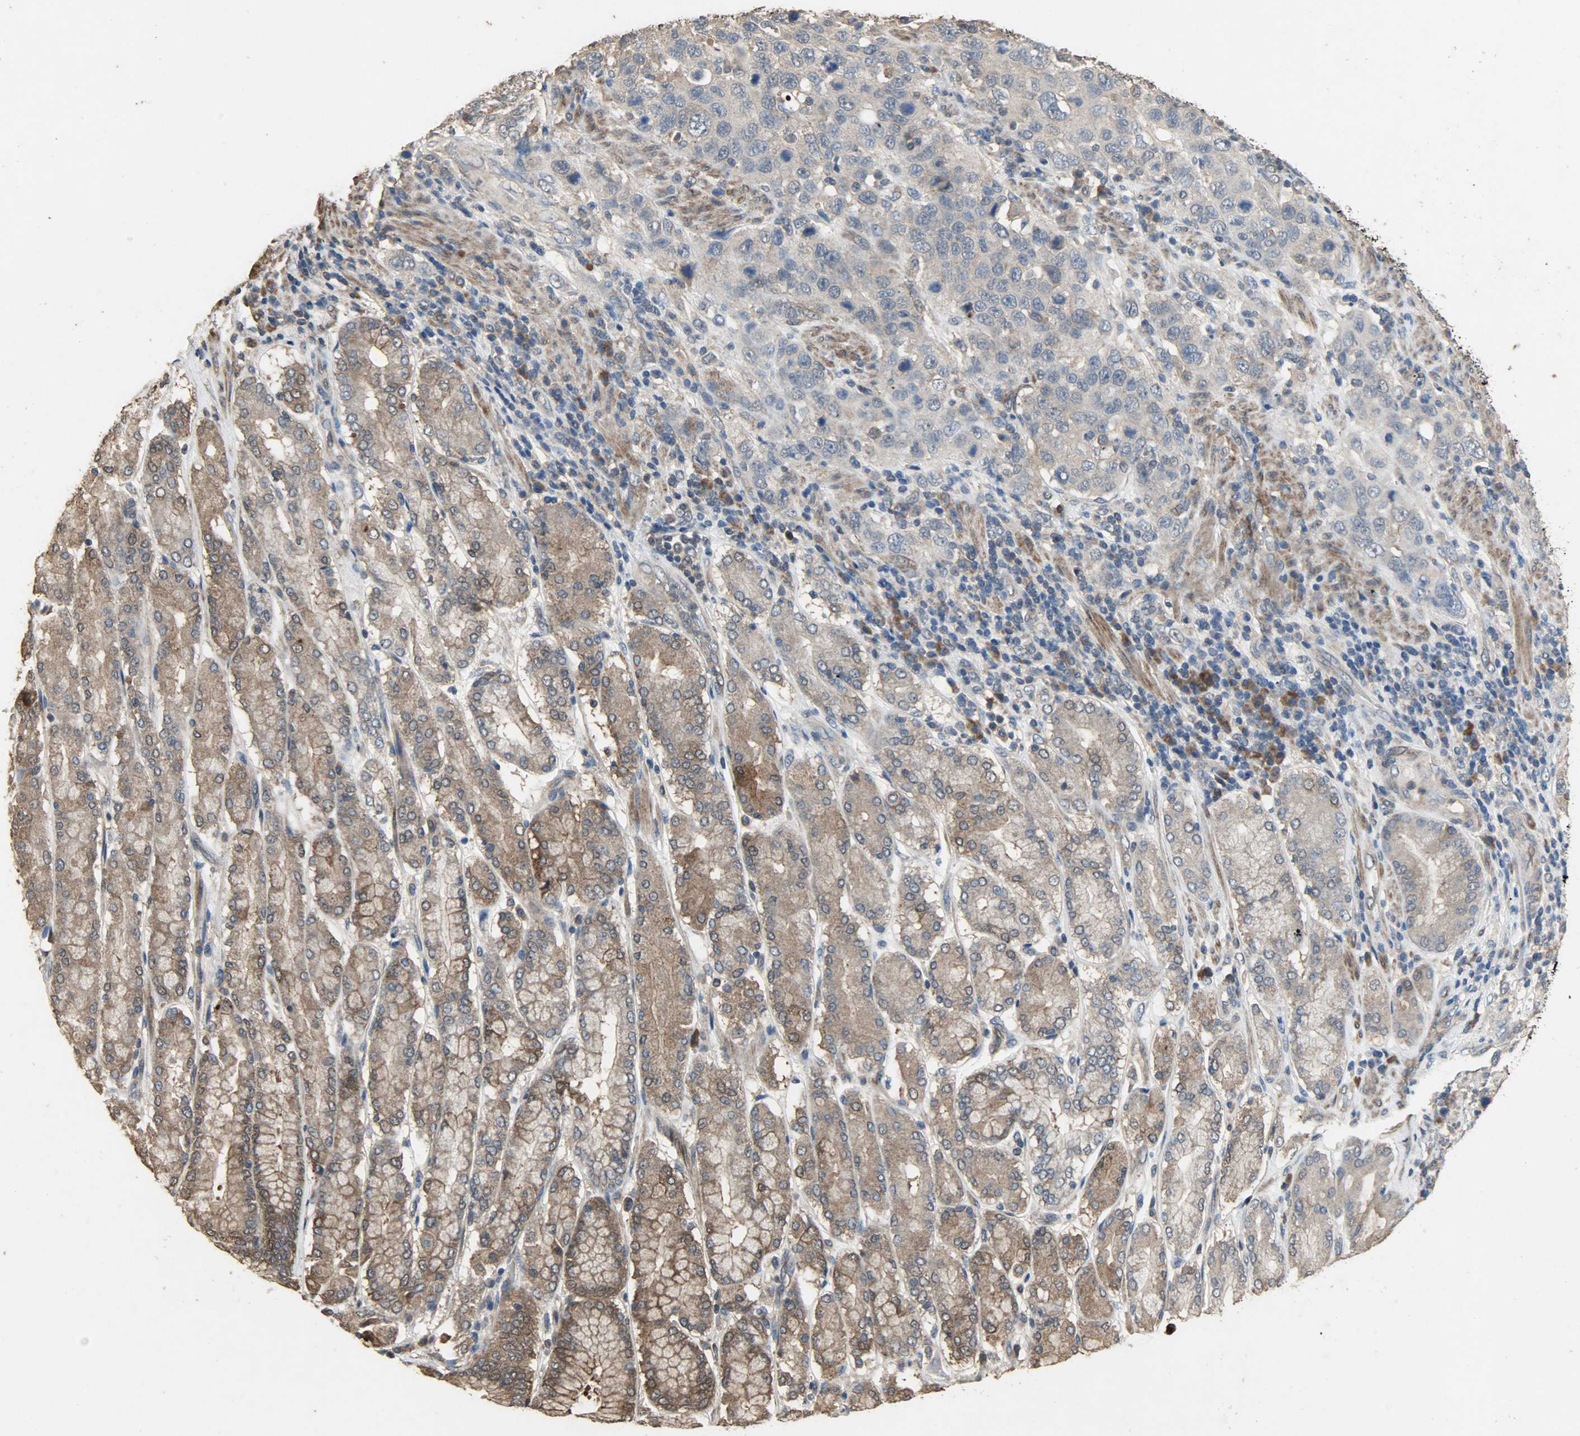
{"staining": {"intensity": "moderate", "quantity": ">75%", "location": "cytoplasmic/membranous"}, "tissue": "stomach cancer", "cell_type": "Tumor cells", "image_type": "cancer", "snomed": [{"axis": "morphology", "description": "Normal tissue, NOS"}, {"axis": "morphology", "description": "Adenocarcinoma, NOS"}, {"axis": "topography", "description": "Stomach"}], "caption": "Moderate cytoplasmic/membranous protein expression is appreciated in about >75% of tumor cells in adenocarcinoma (stomach).", "gene": "CDKN2C", "patient": {"sex": "male", "age": 48}}